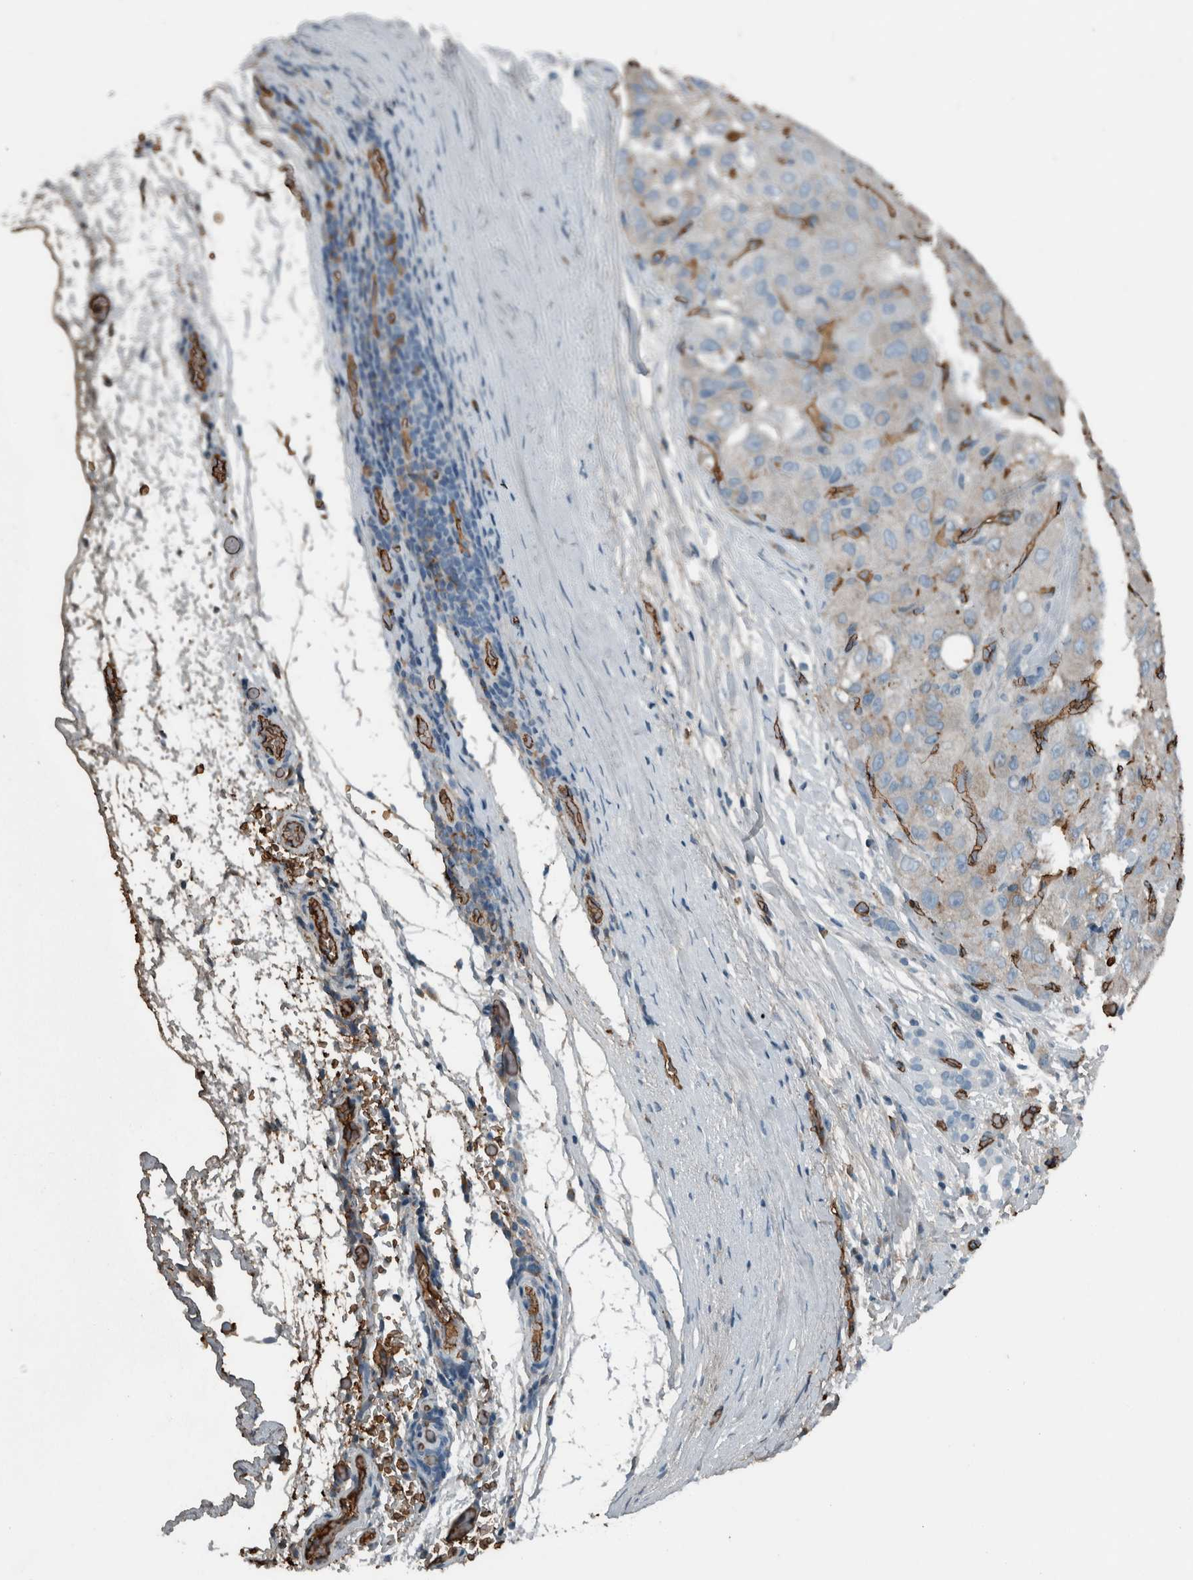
{"staining": {"intensity": "negative", "quantity": "none", "location": "none"}, "tissue": "liver cancer", "cell_type": "Tumor cells", "image_type": "cancer", "snomed": [{"axis": "morphology", "description": "Carcinoma, Hepatocellular, NOS"}, {"axis": "topography", "description": "Liver"}], "caption": "Immunohistochemistry micrograph of human hepatocellular carcinoma (liver) stained for a protein (brown), which shows no positivity in tumor cells.", "gene": "LBP", "patient": {"sex": "male", "age": 80}}